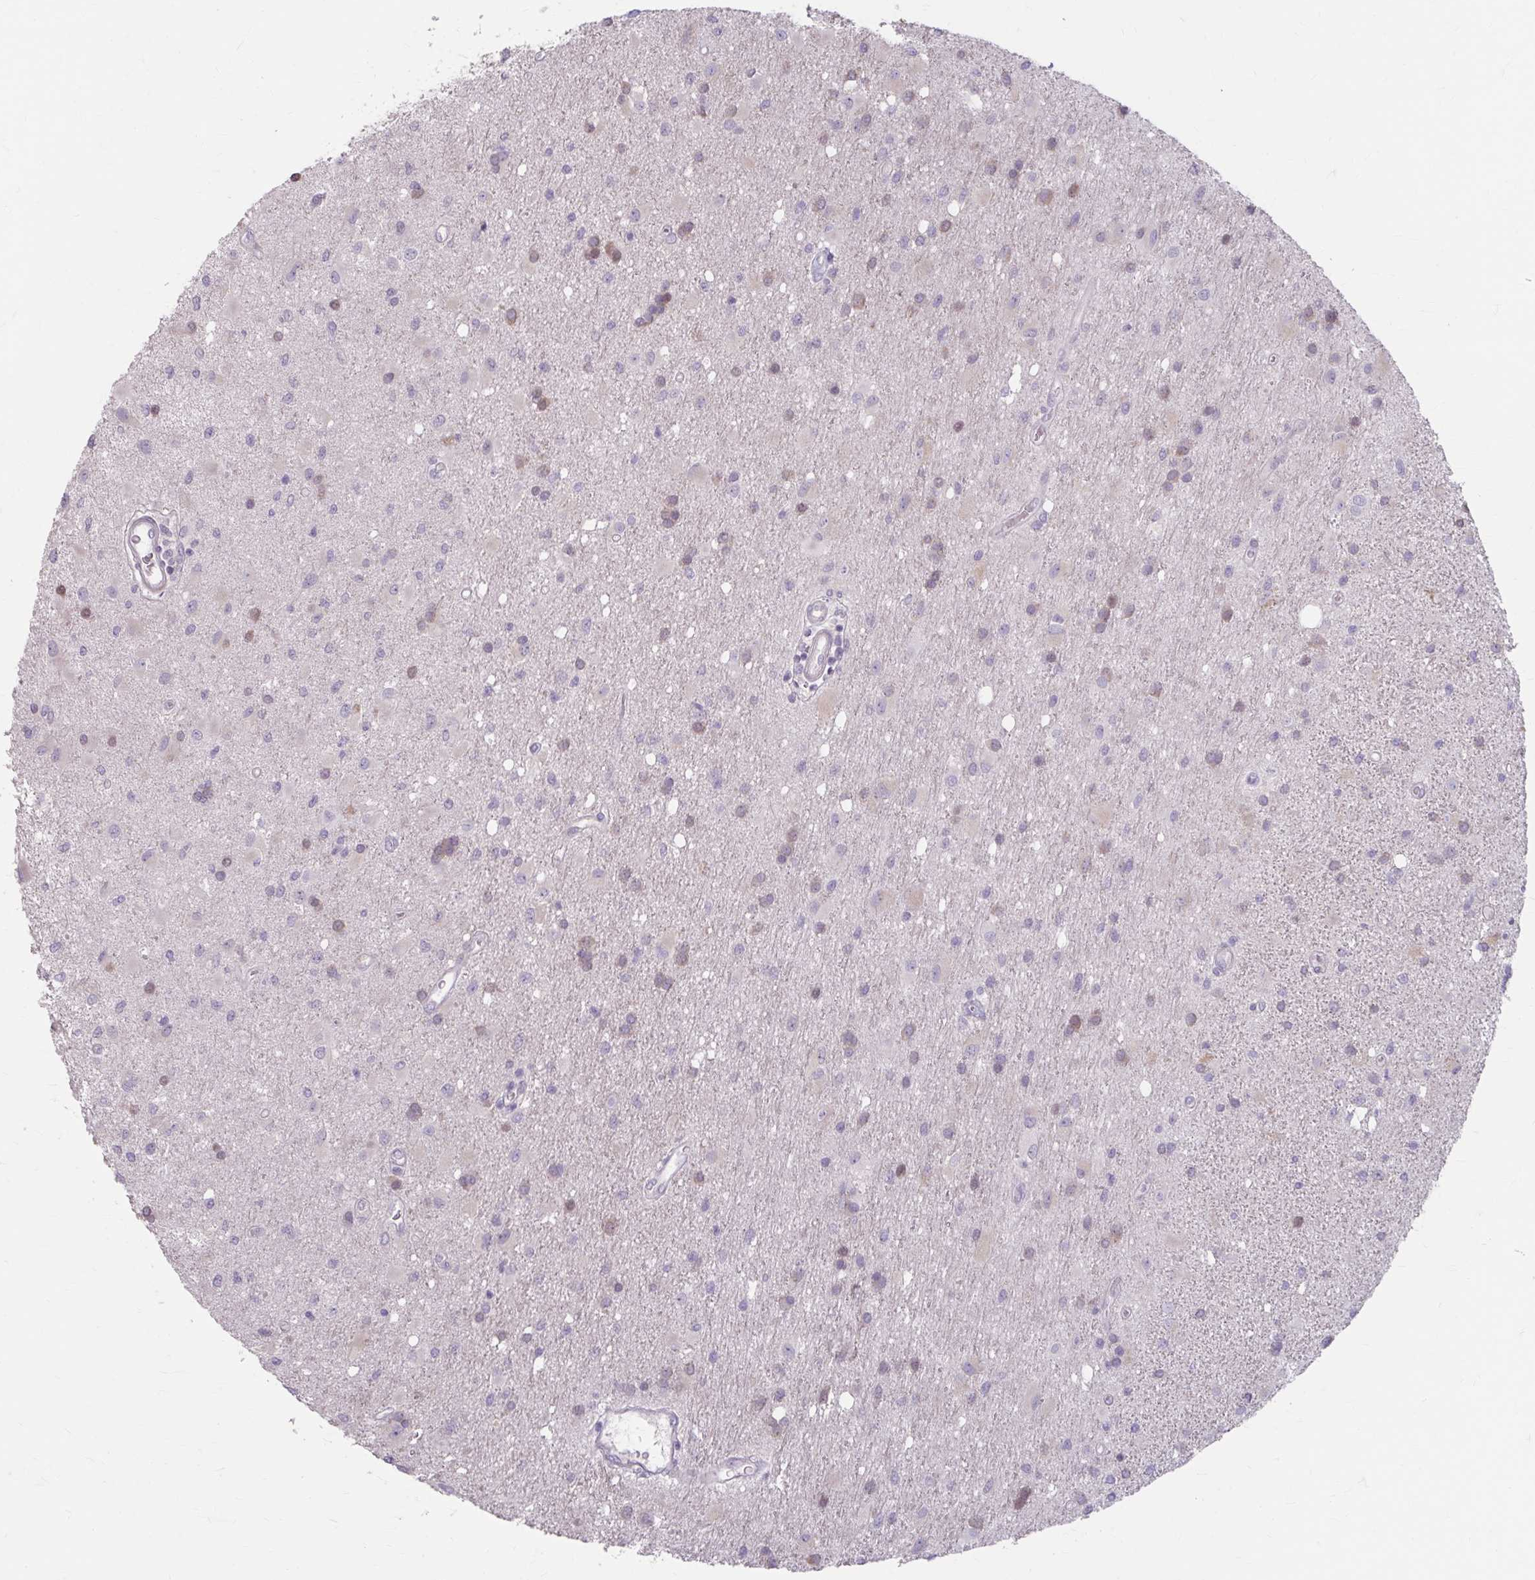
{"staining": {"intensity": "weak", "quantity": "<25%", "location": "cytoplasmic/membranous"}, "tissue": "glioma", "cell_type": "Tumor cells", "image_type": "cancer", "snomed": [{"axis": "morphology", "description": "Glioma, malignant, High grade"}, {"axis": "topography", "description": "Brain"}], "caption": "High magnification brightfield microscopy of malignant glioma (high-grade) stained with DAB (3,3'-diaminobenzidine) (brown) and counterstained with hematoxylin (blue): tumor cells show no significant expression.", "gene": "MSMO1", "patient": {"sex": "male", "age": 67}}